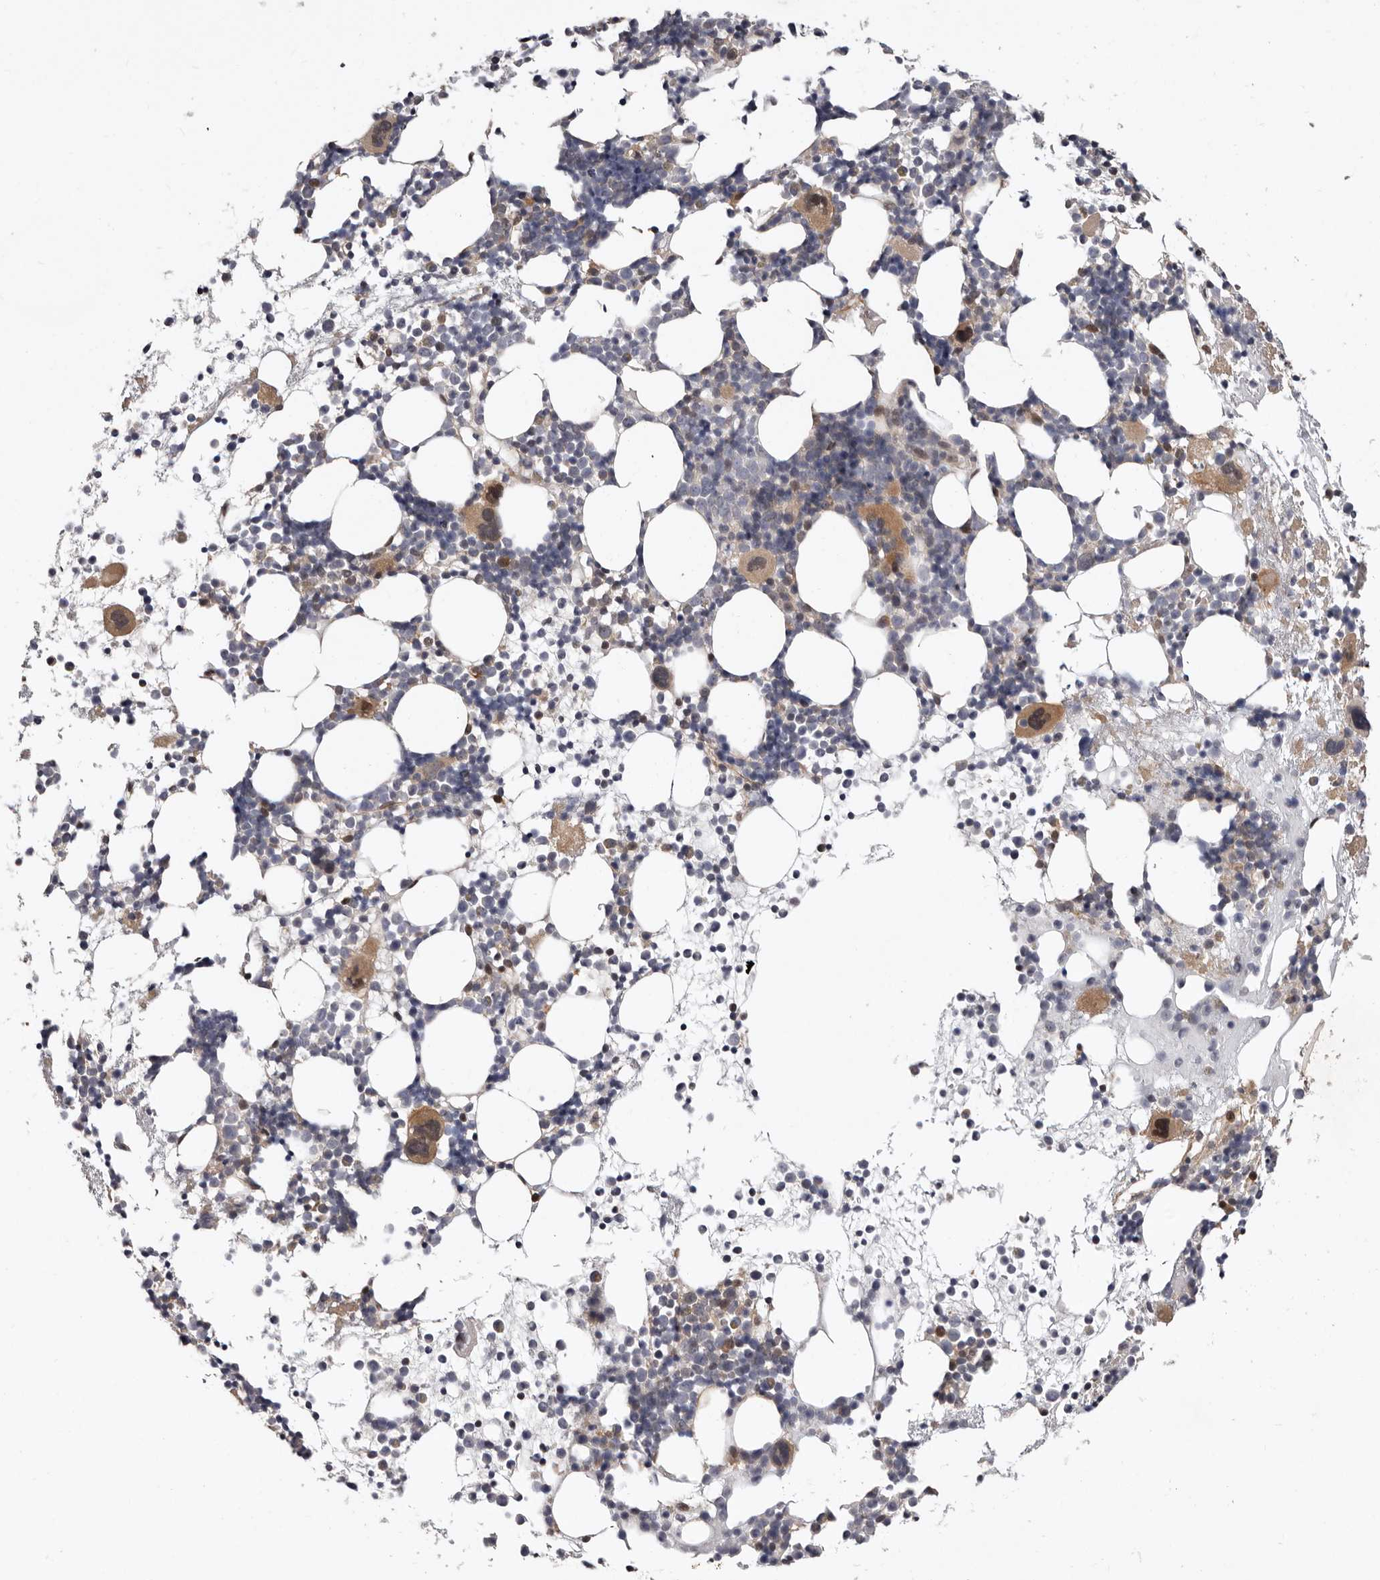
{"staining": {"intensity": "moderate", "quantity": "<25%", "location": "cytoplasmic/membranous"}, "tissue": "bone marrow", "cell_type": "Hematopoietic cells", "image_type": "normal", "snomed": [{"axis": "morphology", "description": "Normal tissue, NOS"}, {"axis": "topography", "description": "Bone marrow"}], "caption": "The micrograph shows a brown stain indicating the presence of a protein in the cytoplasmic/membranous of hematopoietic cells in bone marrow.", "gene": "SBDS", "patient": {"sex": "female", "age": 57}}